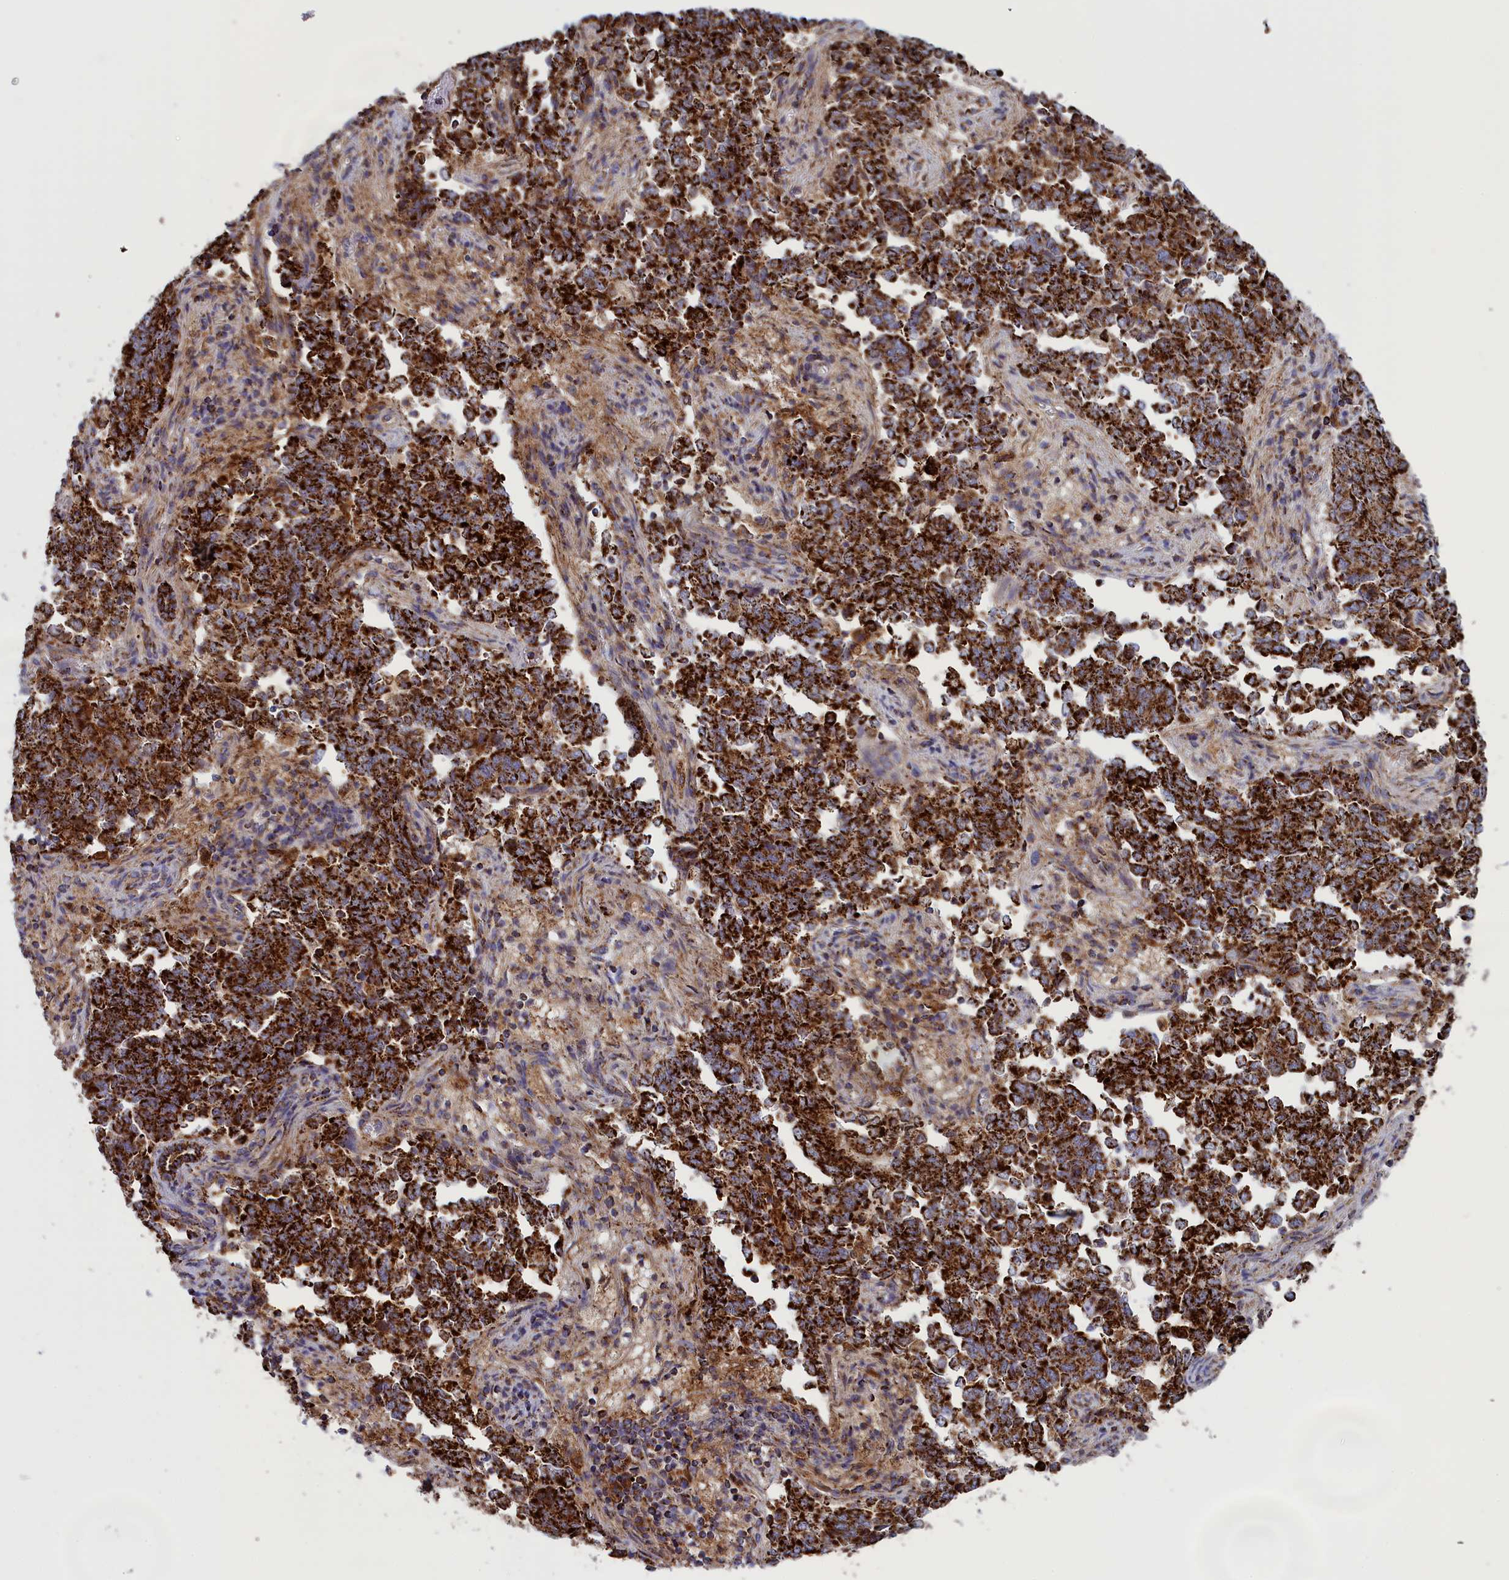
{"staining": {"intensity": "strong", "quantity": ">75%", "location": "cytoplasmic/membranous"}, "tissue": "endometrial cancer", "cell_type": "Tumor cells", "image_type": "cancer", "snomed": [{"axis": "morphology", "description": "Adenocarcinoma, NOS"}, {"axis": "topography", "description": "Endometrium"}], "caption": "About >75% of tumor cells in human endometrial adenocarcinoma demonstrate strong cytoplasmic/membranous protein positivity as visualized by brown immunohistochemical staining.", "gene": "ISOC2", "patient": {"sex": "female", "age": 80}}